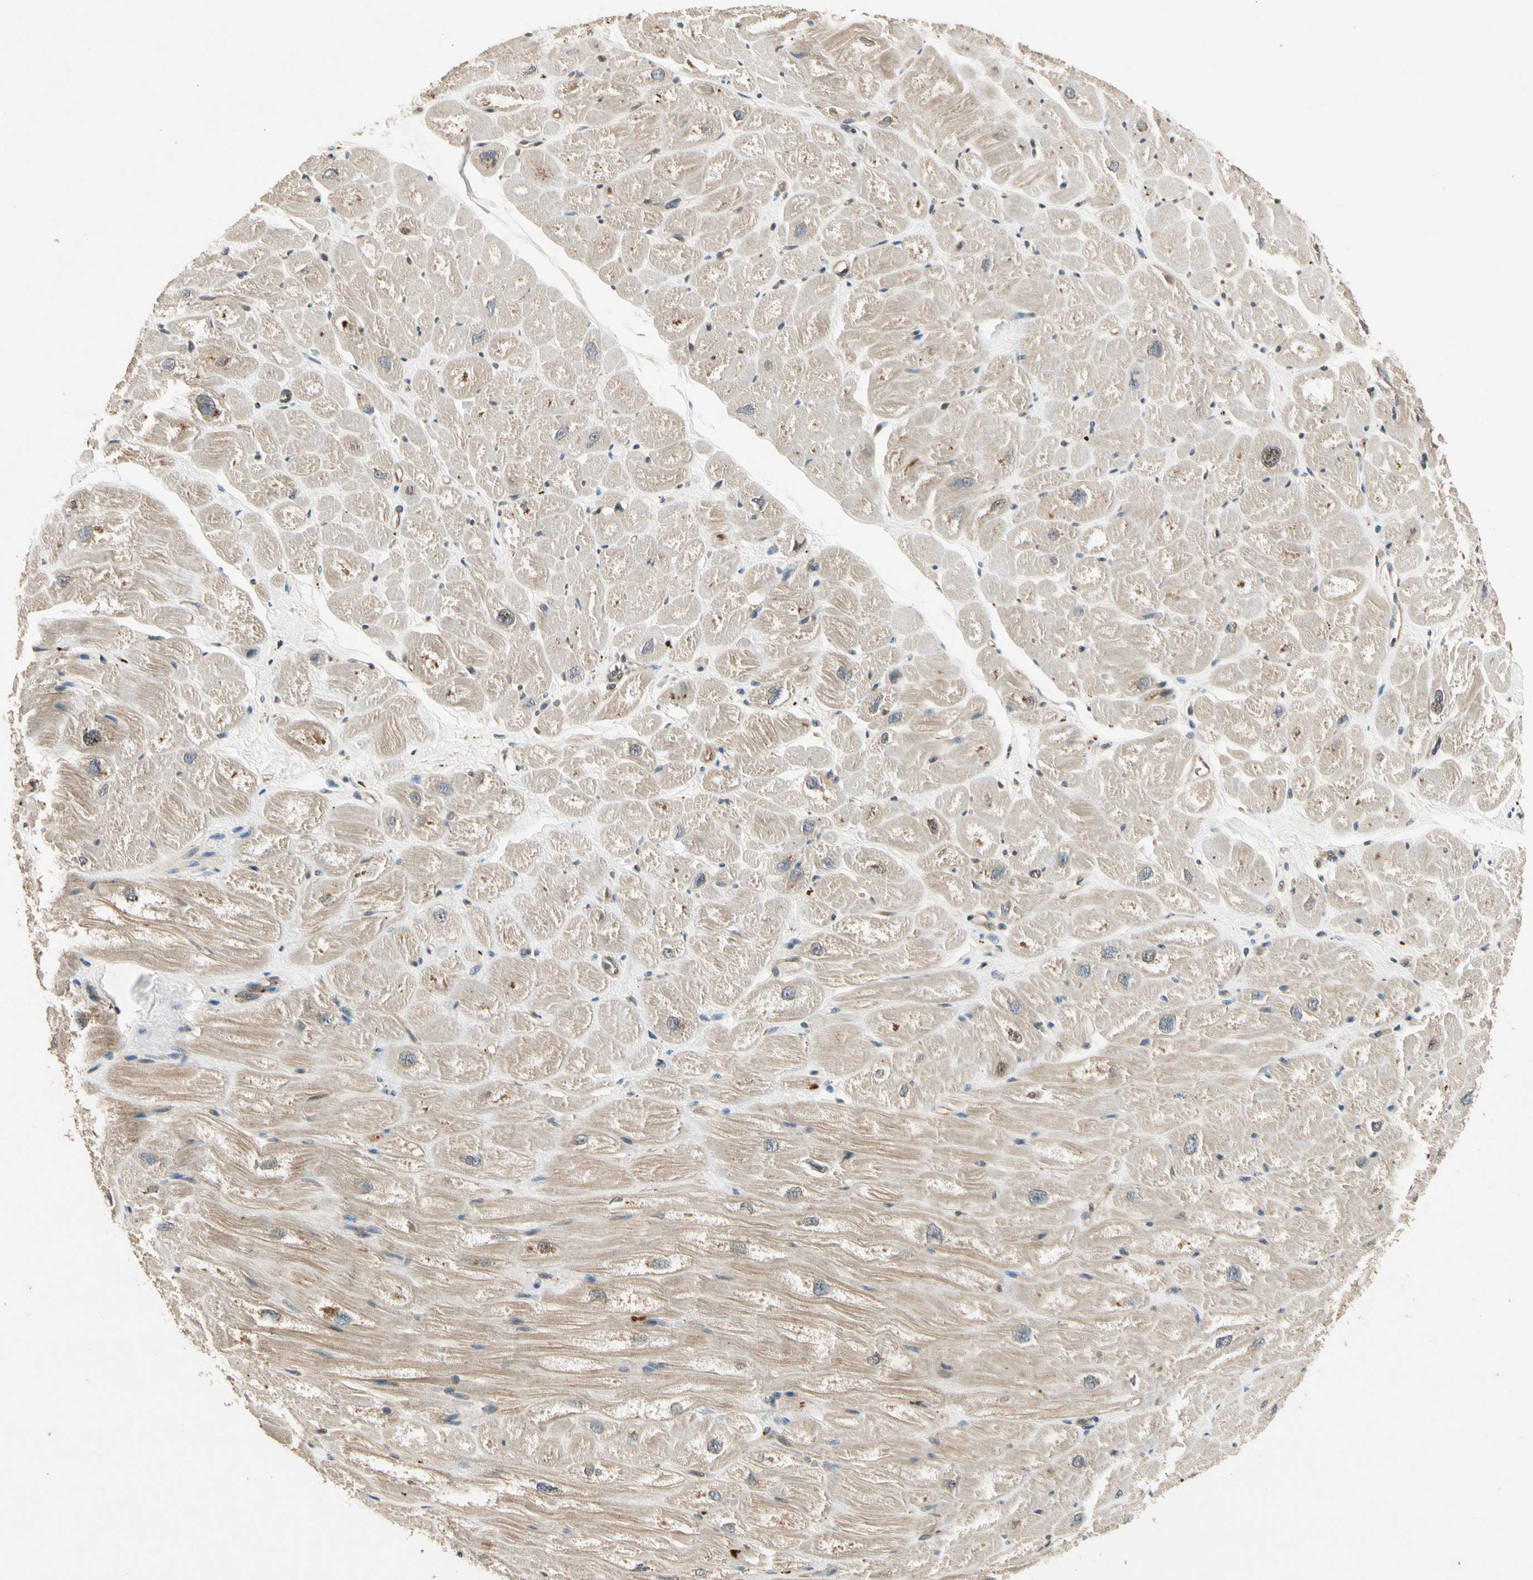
{"staining": {"intensity": "weak", "quantity": "25%-75%", "location": "cytoplasmic/membranous"}, "tissue": "heart muscle", "cell_type": "Cardiomyocytes", "image_type": "normal", "snomed": [{"axis": "morphology", "description": "Normal tissue, NOS"}, {"axis": "topography", "description": "Heart"}], "caption": "Human heart muscle stained for a protein (brown) demonstrates weak cytoplasmic/membranous positive staining in about 25%-75% of cardiomyocytes.", "gene": "ROCK2", "patient": {"sex": "male", "age": 49}}